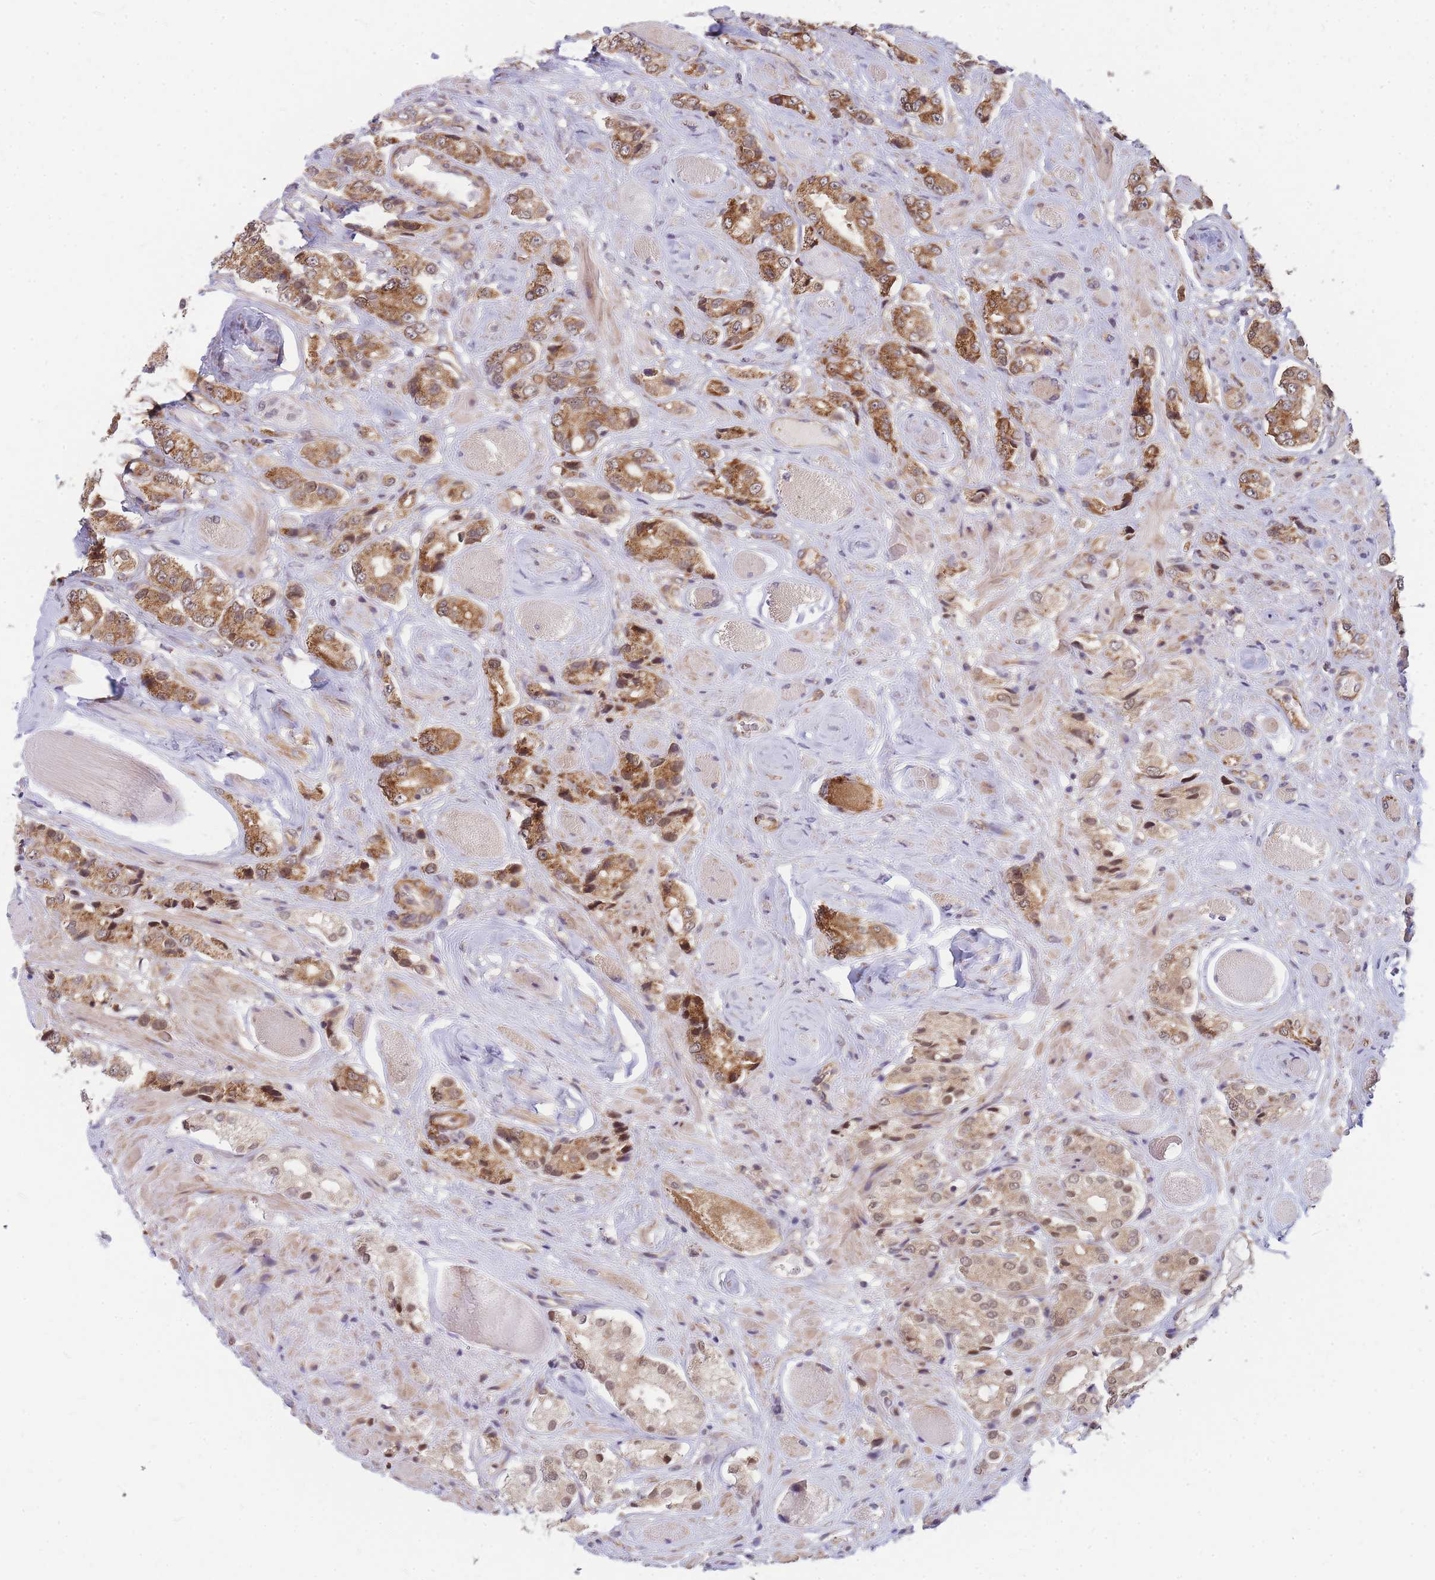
{"staining": {"intensity": "moderate", "quantity": ">75%", "location": "cytoplasmic/membranous"}, "tissue": "prostate cancer", "cell_type": "Tumor cells", "image_type": "cancer", "snomed": [{"axis": "morphology", "description": "Adenocarcinoma, High grade"}, {"axis": "topography", "description": "Prostate and seminal vesicle, NOS"}], "caption": "Brown immunohistochemical staining in human adenocarcinoma (high-grade) (prostate) displays moderate cytoplasmic/membranous staining in about >75% of tumor cells. The protein is stained brown, and the nuclei are stained in blue (DAB (3,3'-diaminobenzidine) IHC with brightfield microscopy, high magnification).", "gene": "MRPL23", "patient": {"sex": "male", "age": 64}}